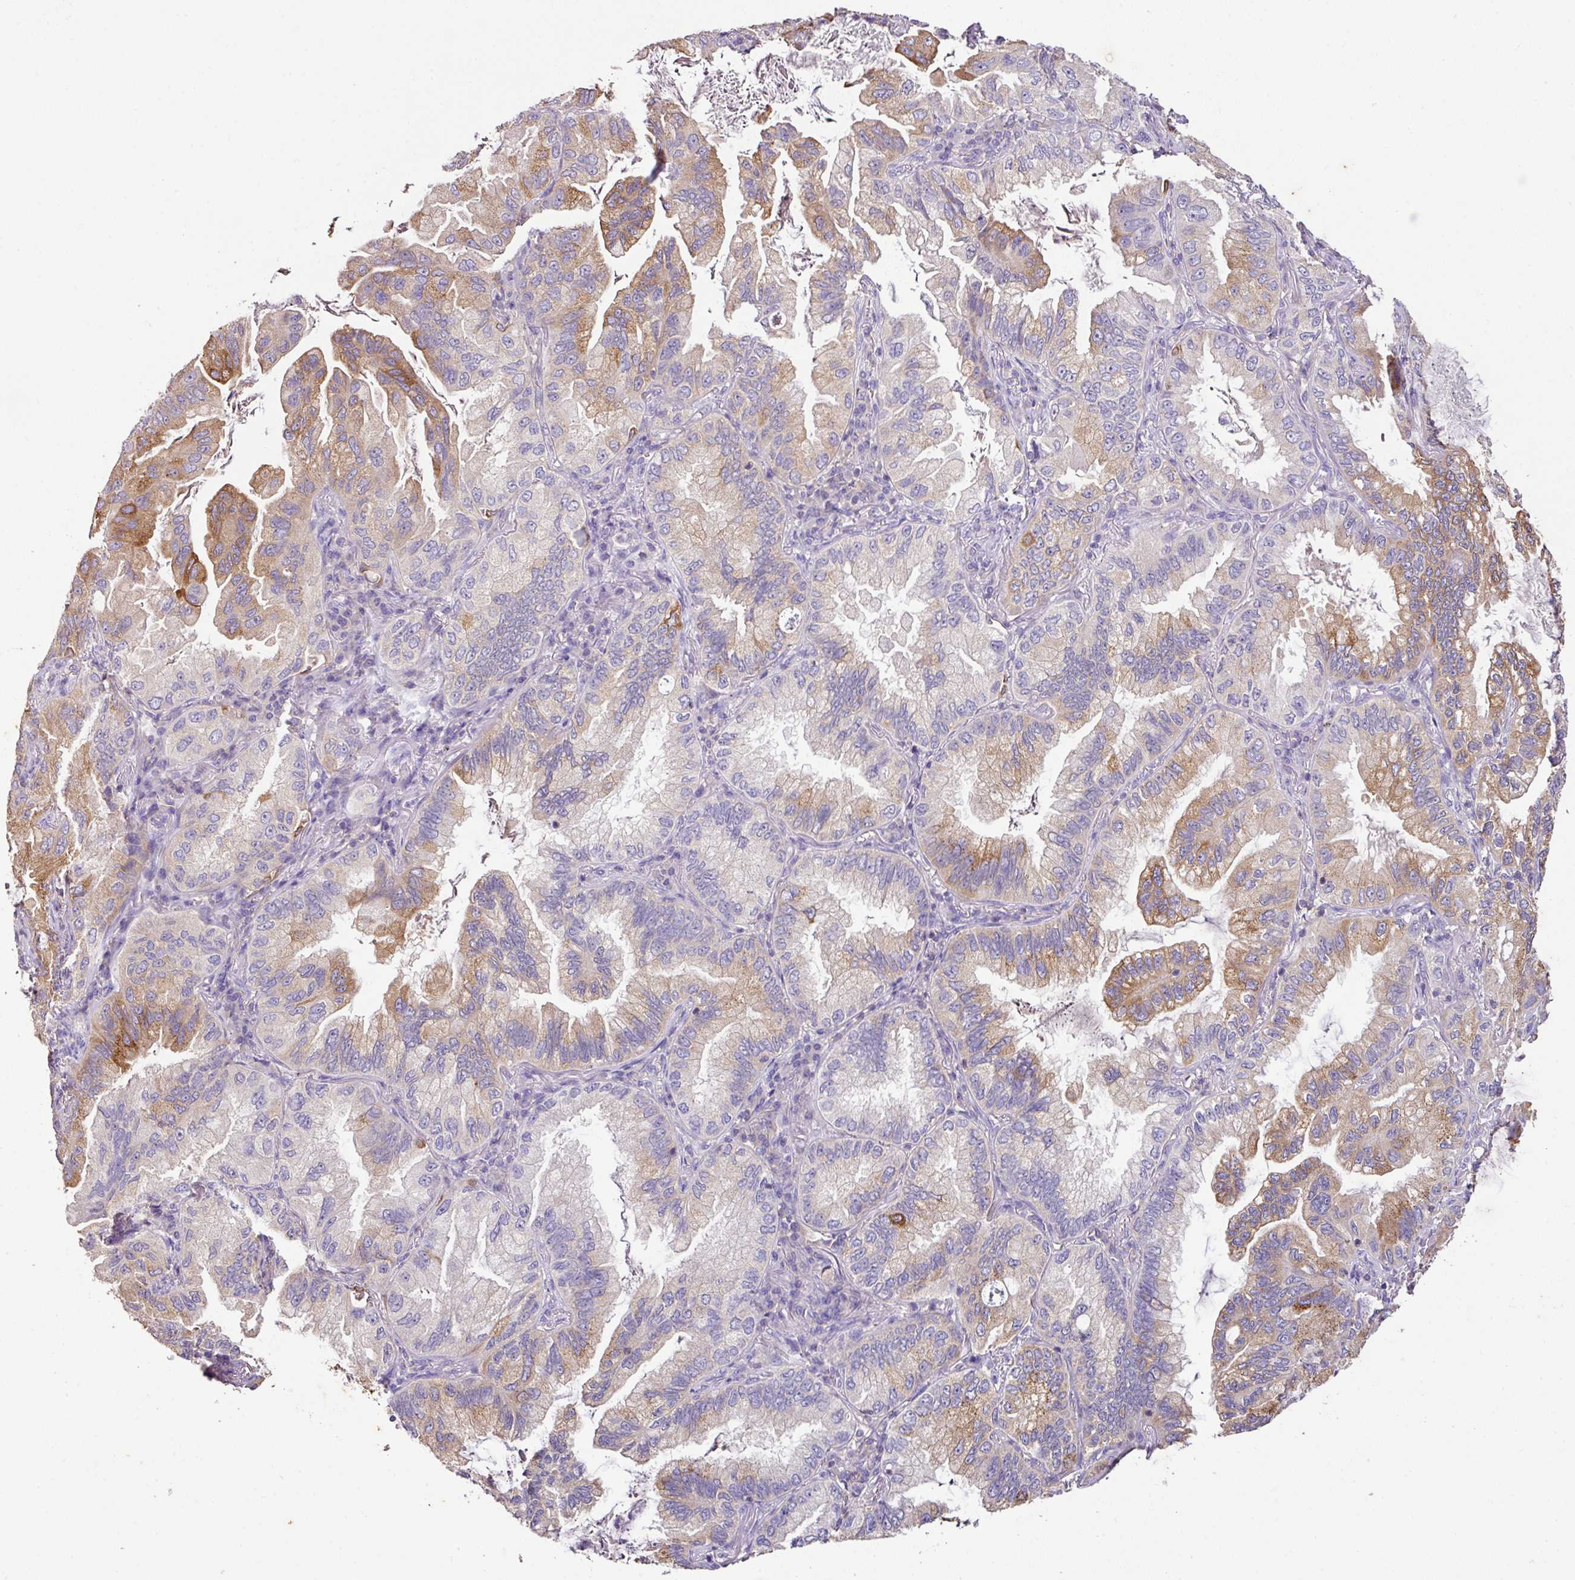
{"staining": {"intensity": "moderate", "quantity": "25%-75%", "location": "cytoplasmic/membranous"}, "tissue": "lung cancer", "cell_type": "Tumor cells", "image_type": "cancer", "snomed": [{"axis": "morphology", "description": "Adenocarcinoma, NOS"}, {"axis": "topography", "description": "Lung"}], "caption": "A photomicrograph of adenocarcinoma (lung) stained for a protein reveals moderate cytoplasmic/membranous brown staining in tumor cells.", "gene": "AGR3", "patient": {"sex": "female", "age": 69}}